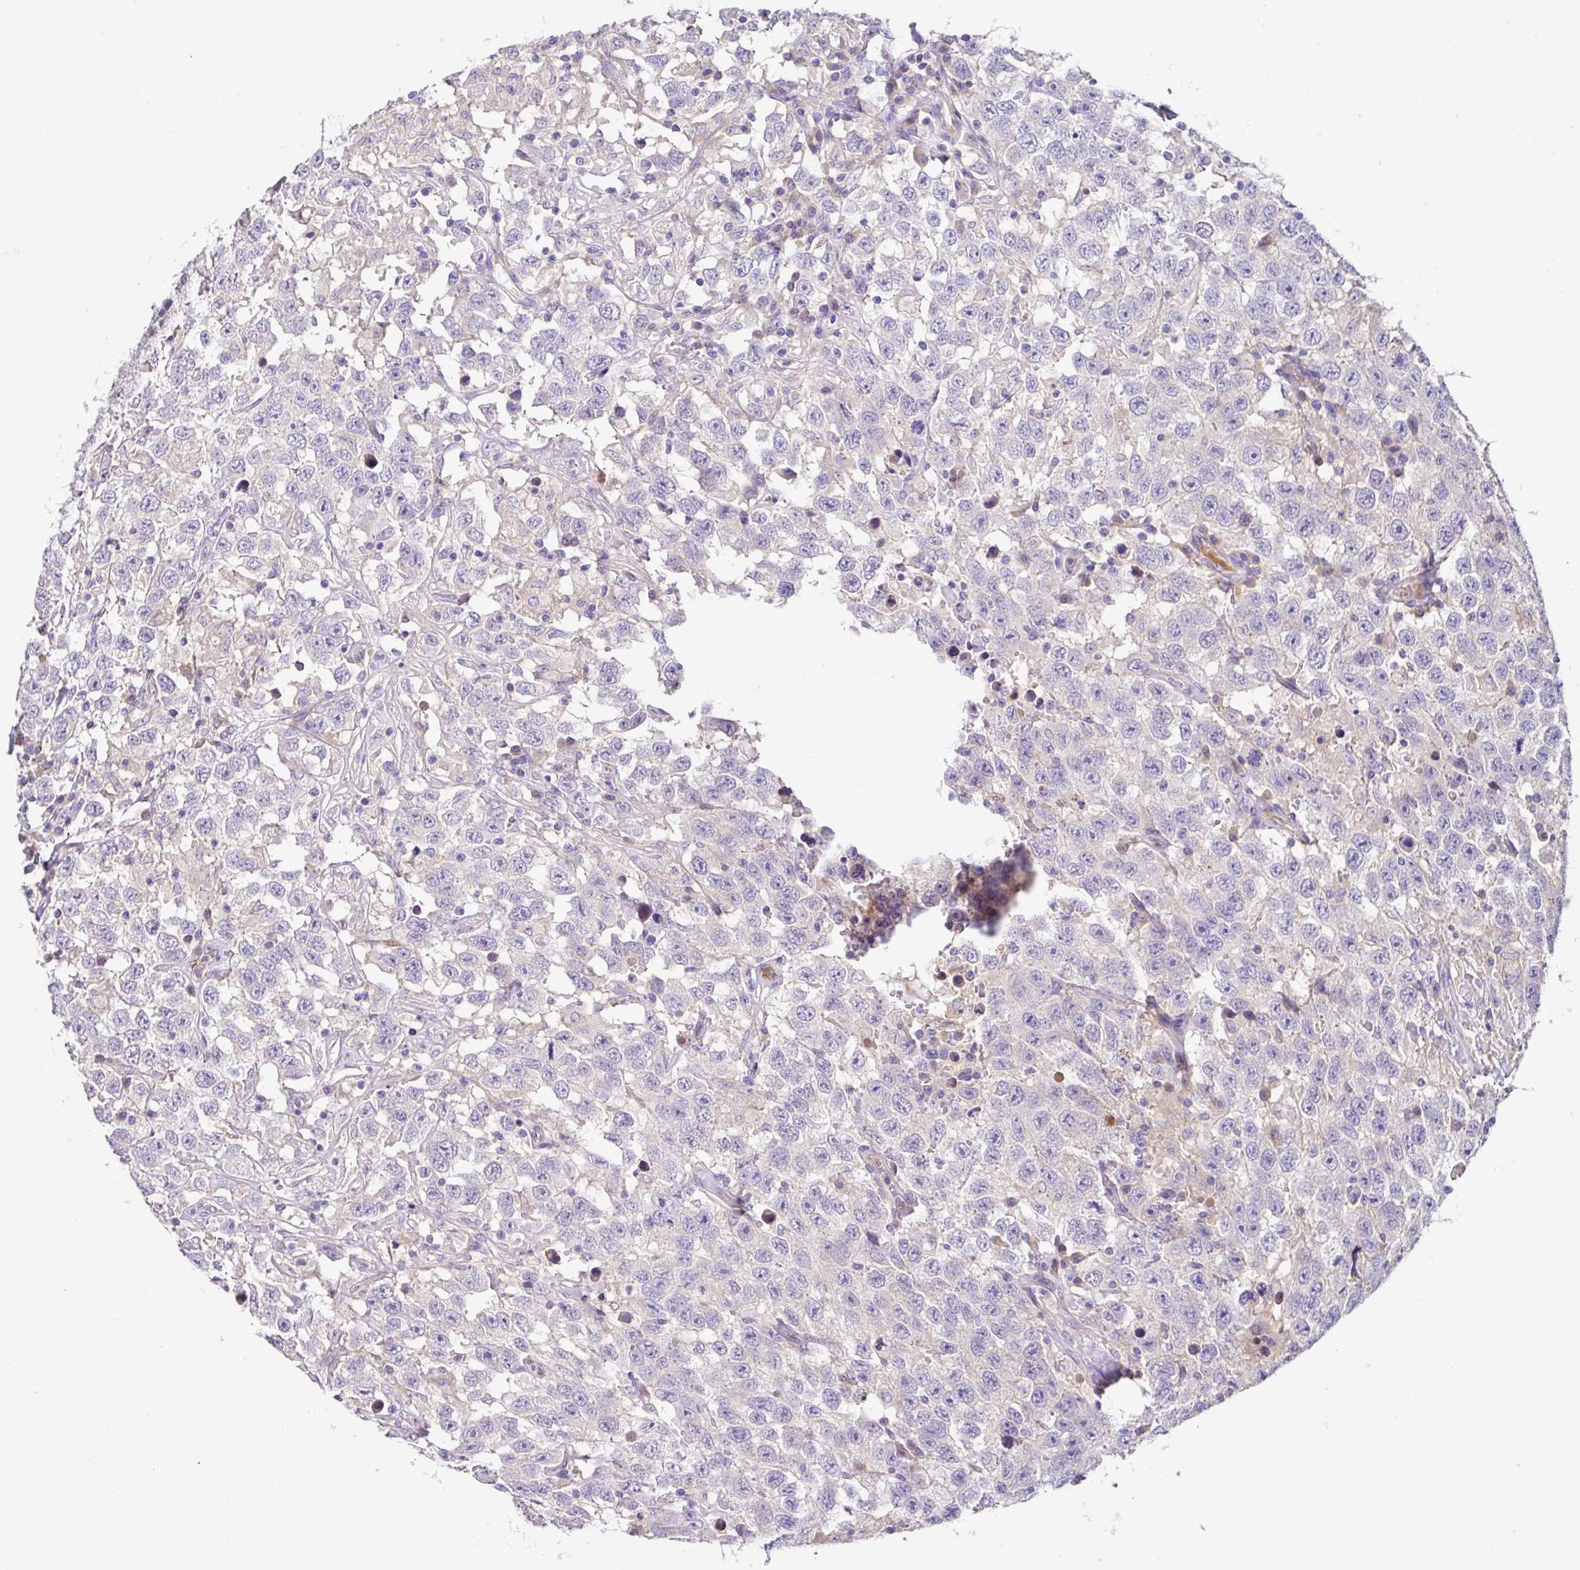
{"staining": {"intensity": "negative", "quantity": "none", "location": "none"}, "tissue": "testis cancer", "cell_type": "Tumor cells", "image_type": "cancer", "snomed": [{"axis": "morphology", "description": "Seminoma, NOS"}, {"axis": "topography", "description": "Testis"}], "caption": "Photomicrograph shows no protein staining in tumor cells of testis cancer (seminoma) tissue.", "gene": "CRISP3", "patient": {"sex": "male", "age": 41}}